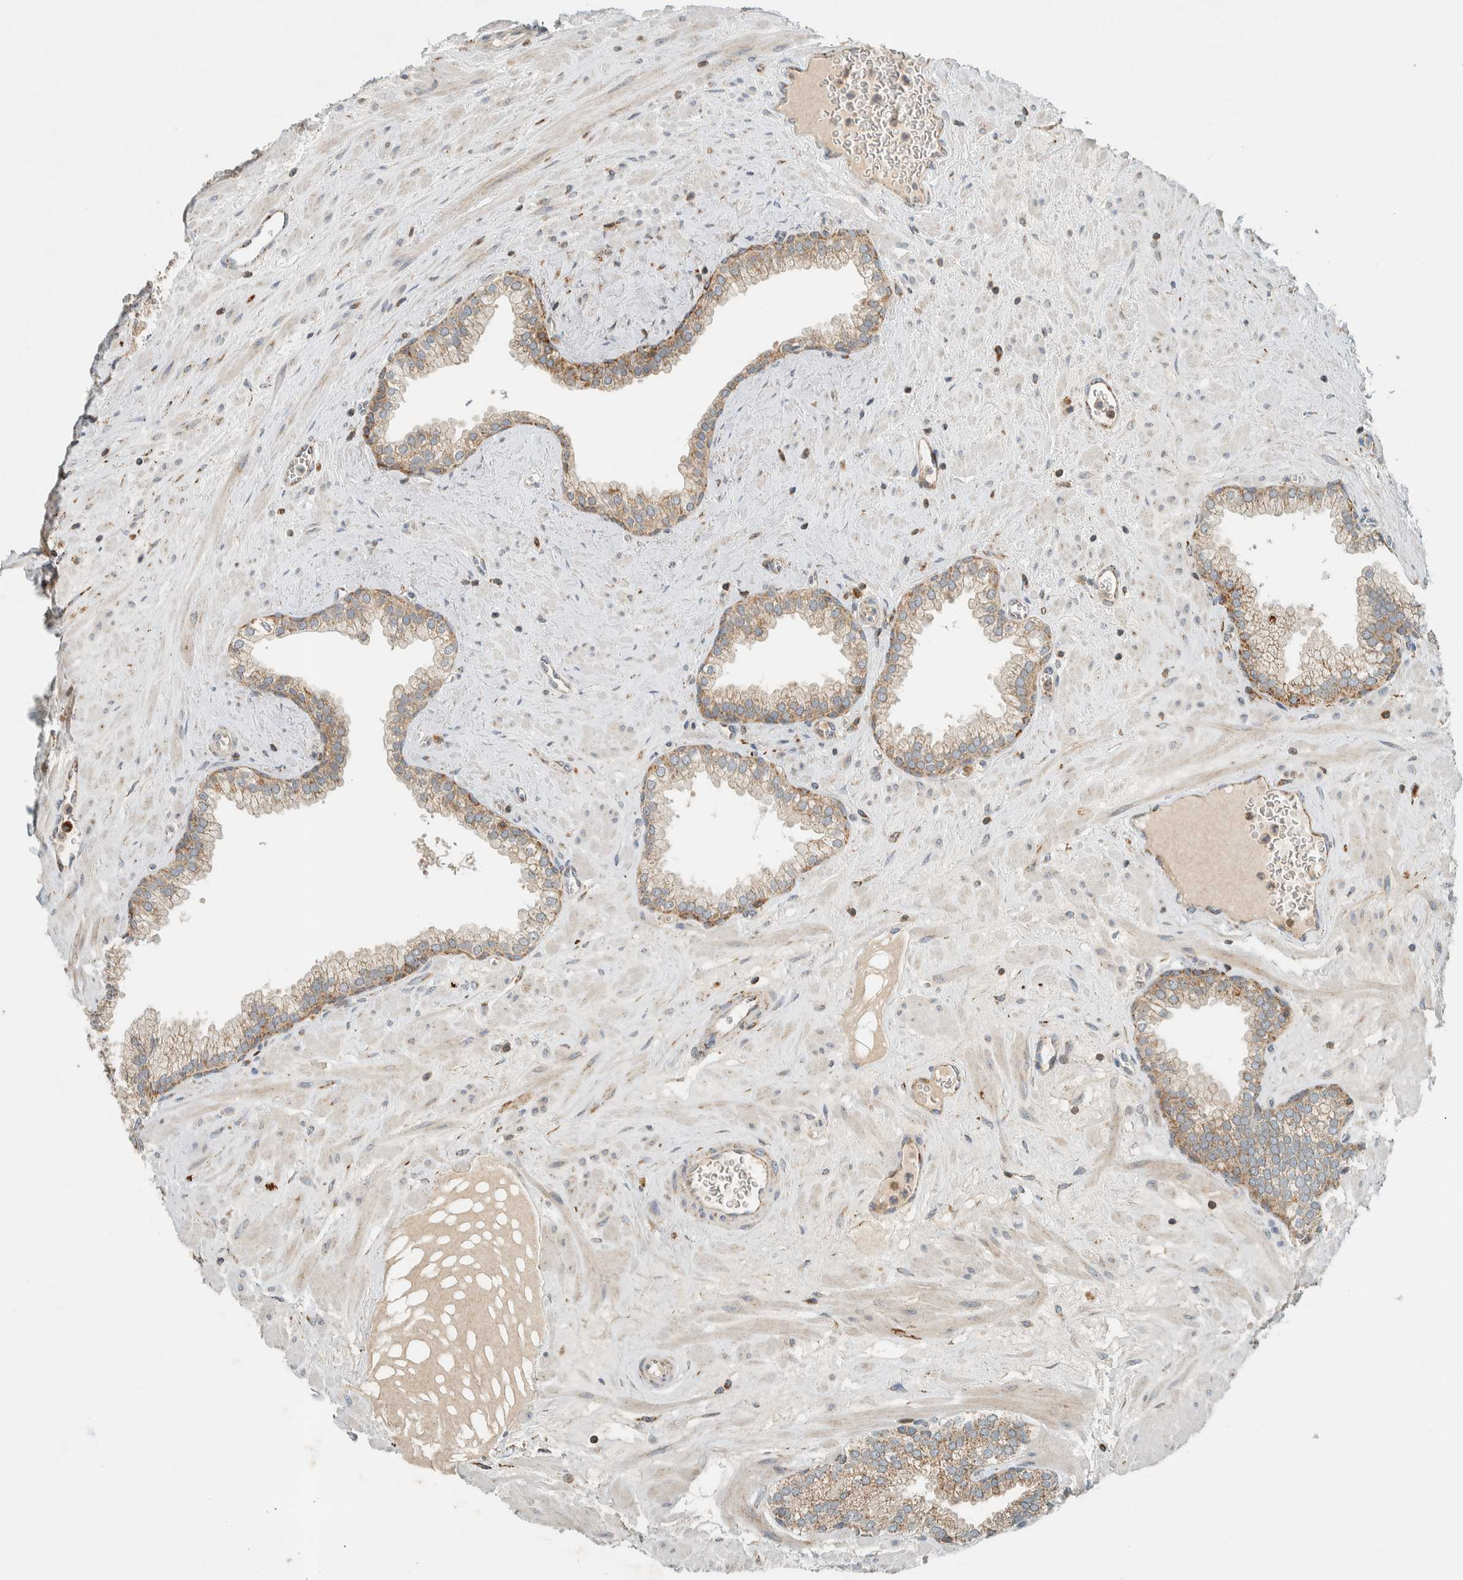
{"staining": {"intensity": "strong", "quantity": ">75%", "location": "cytoplasmic/membranous"}, "tissue": "prostate", "cell_type": "Glandular cells", "image_type": "normal", "snomed": [{"axis": "morphology", "description": "Normal tissue, NOS"}, {"axis": "morphology", "description": "Urothelial carcinoma, Low grade"}, {"axis": "topography", "description": "Urinary bladder"}, {"axis": "topography", "description": "Prostate"}], "caption": "Glandular cells display high levels of strong cytoplasmic/membranous expression in about >75% of cells in normal human prostate.", "gene": "SPAG5", "patient": {"sex": "male", "age": 60}}